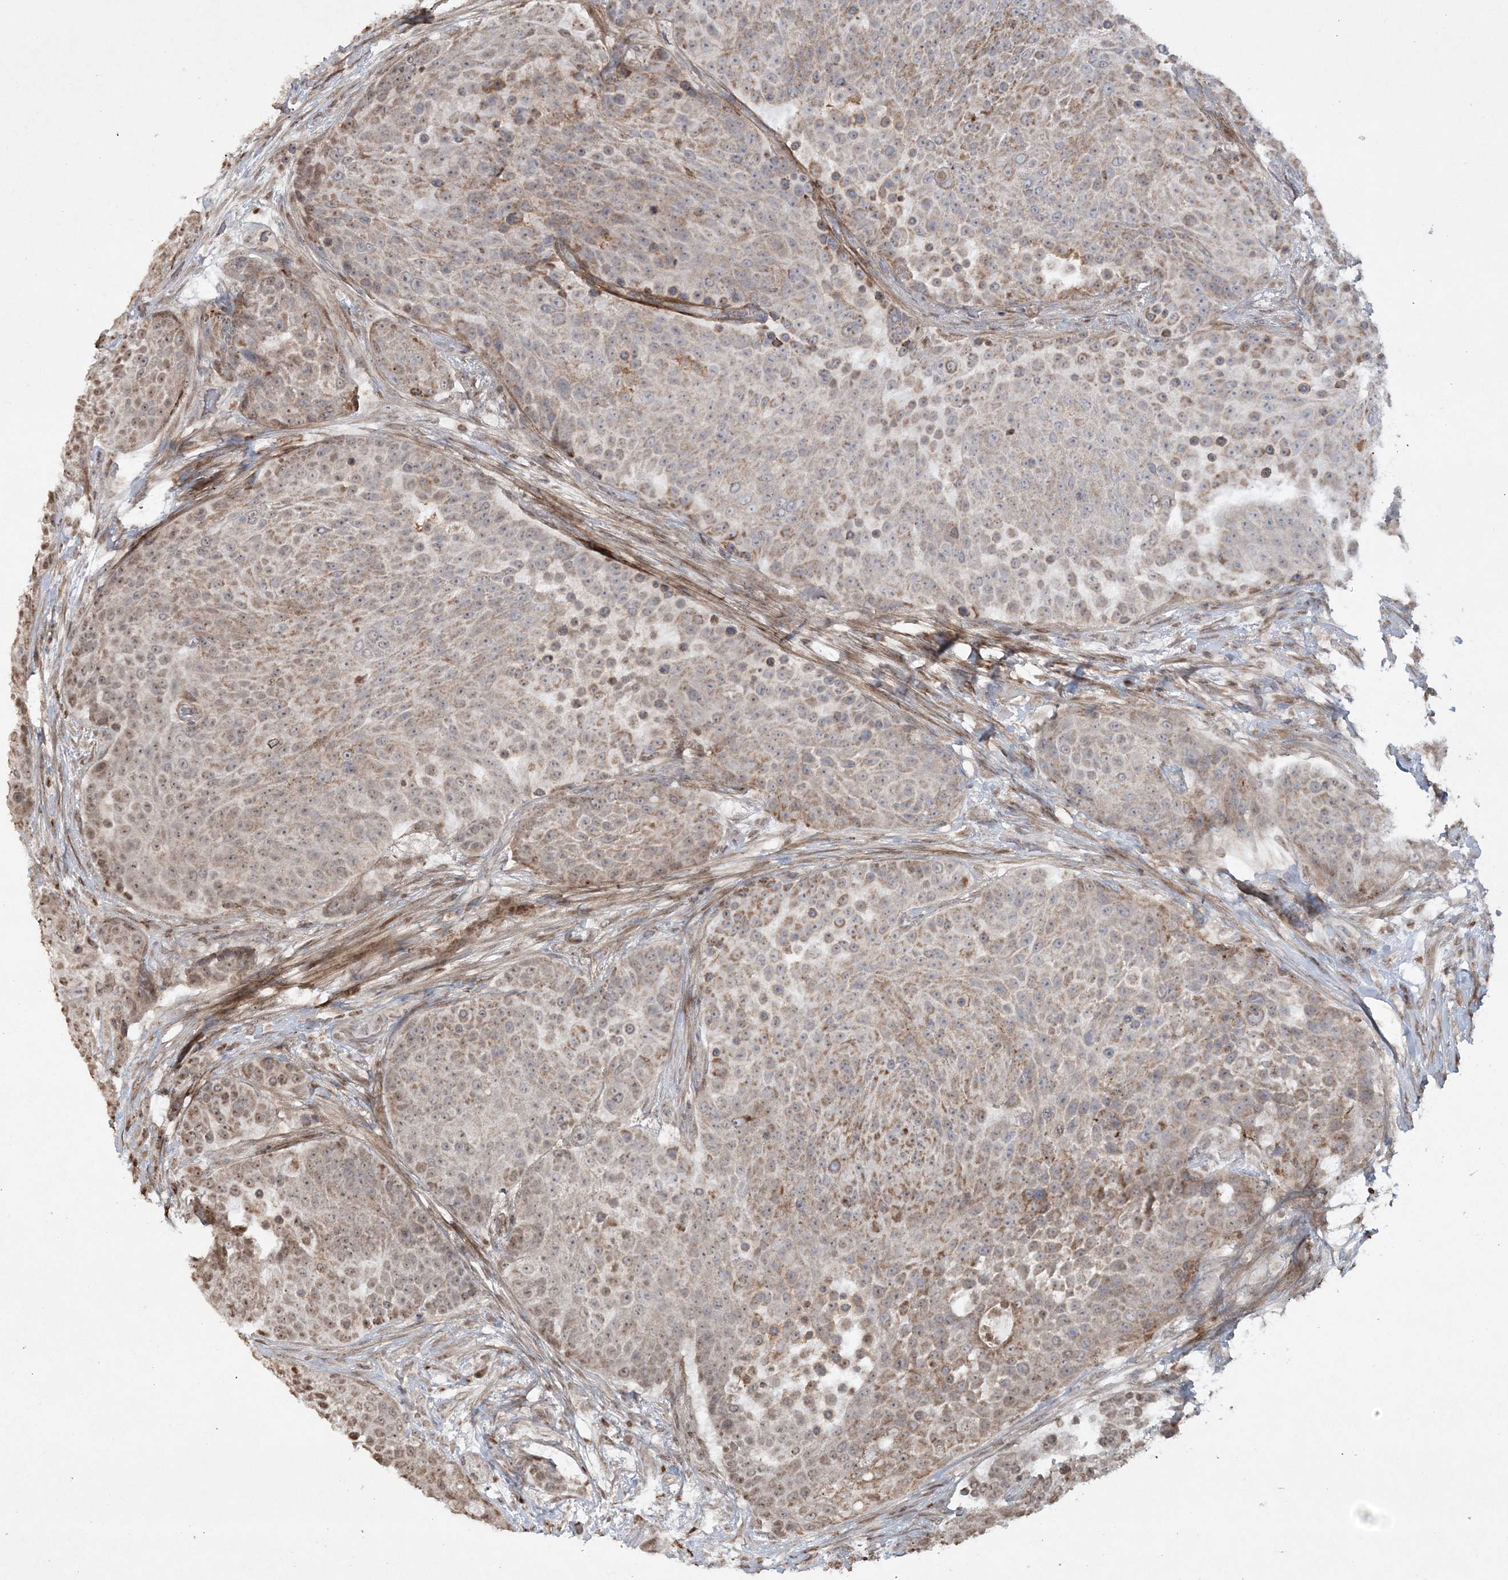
{"staining": {"intensity": "moderate", "quantity": "25%-75%", "location": "cytoplasmic/membranous"}, "tissue": "urothelial cancer", "cell_type": "Tumor cells", "image_type": "cancer", "snomed": [{"axis": "morphology", "description": "Urothelial carcinoma, High grade"}, {"axis": "topography", "description": "Urinary bladder"}], "caption": "This photomicrograph shows immunohistochemistry staining of urothelial carcinoma (high-grade), with medium moderate cytoplasmic/membranous positivity in about 25%-75% of tumor cells.", "gene": "TTC7A", "patient": {"sex": "female", "age": 63}}